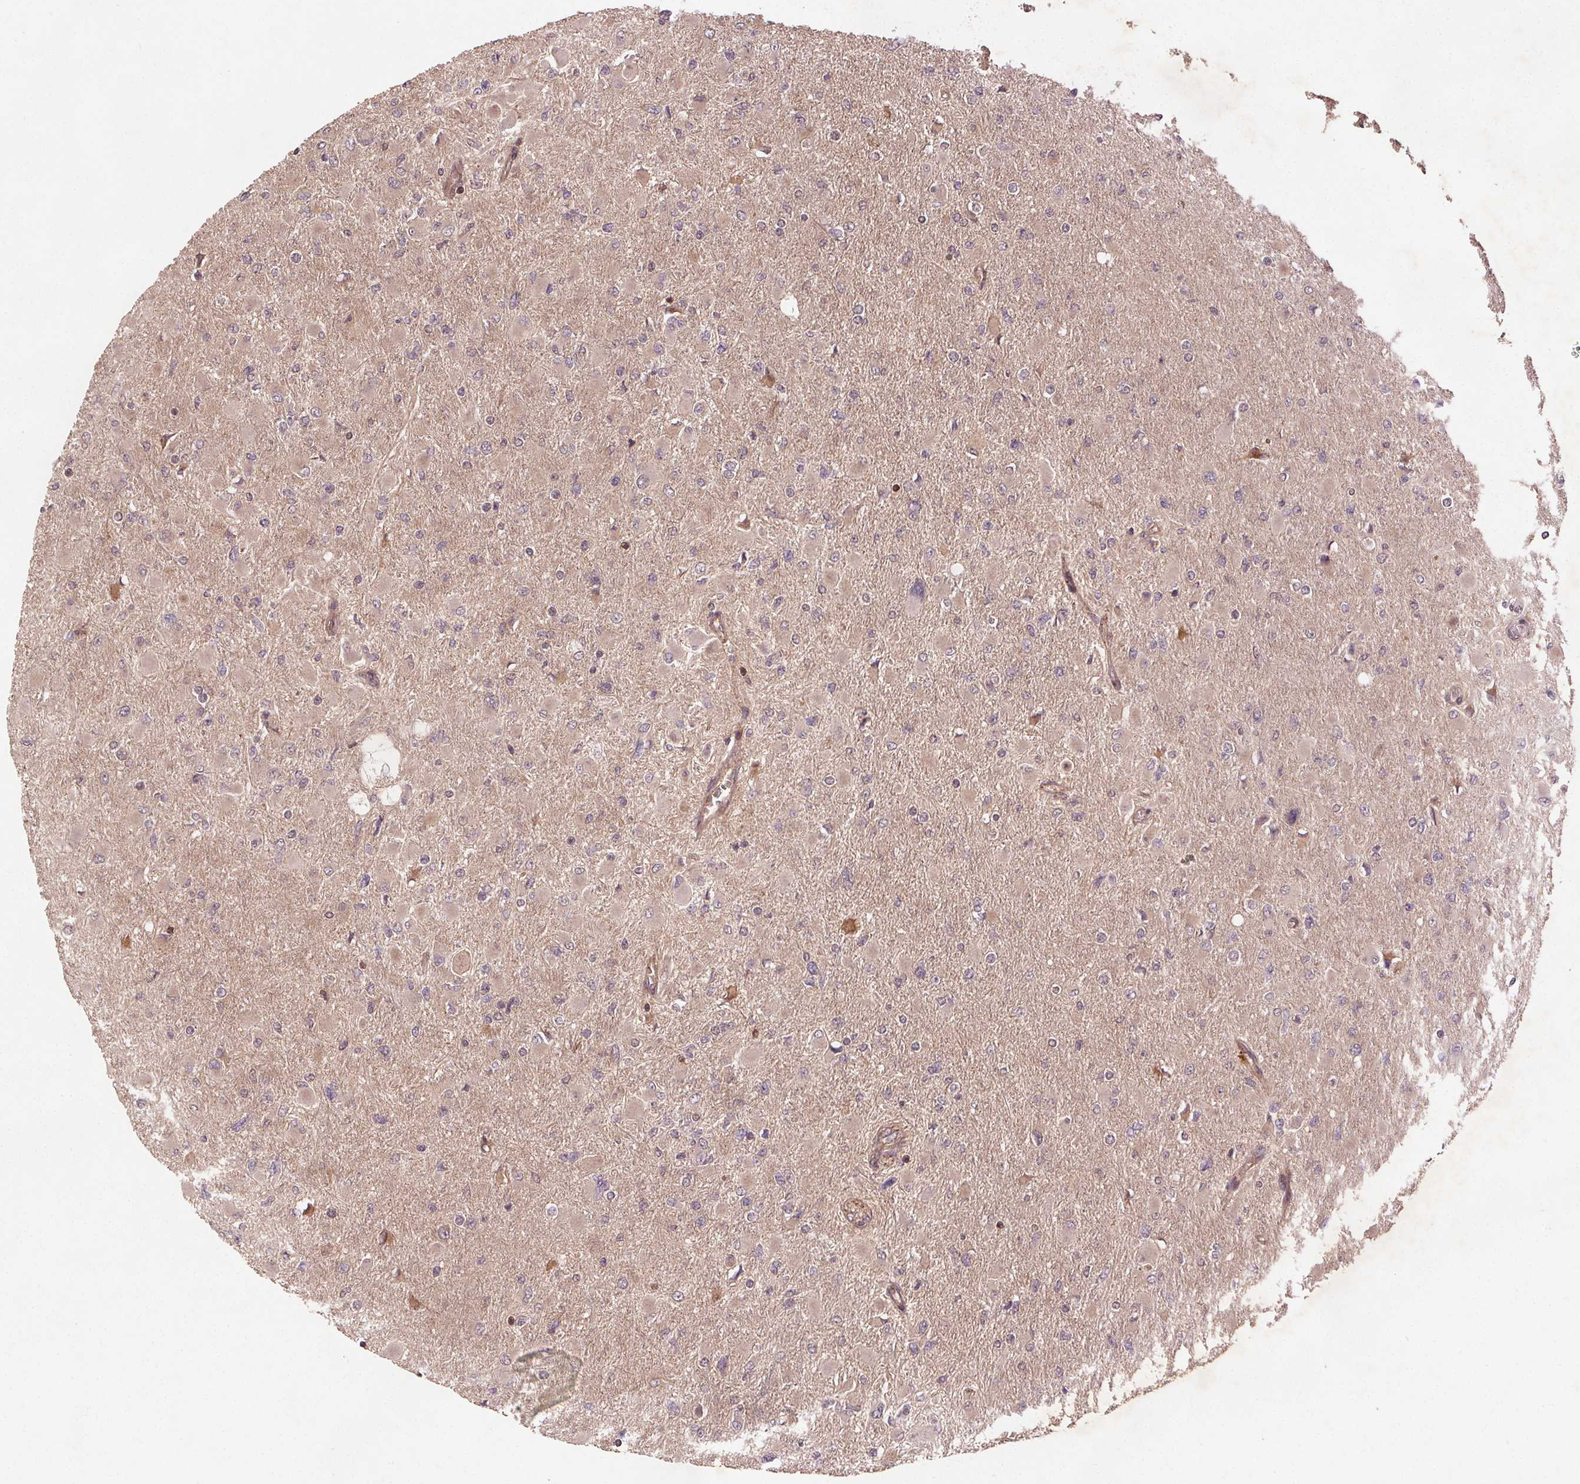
{"staining": {"intensity": "negative", "quantity": "none", "location": "none"}, "tissue": "glioma", "cell_type": "Tumor cells", "image_type": "cancer", "snomed": [{"axis": "morphology", "description": "Glioma, malignant, High grade"}, {"axis": "topography", "description": "Cerebral cortex"}], "caption": "This is a histopathology image of immunohistochemistry (IHC) staining of glioma, which shows no positivity in tumor cells. The staining is performed using DAB (3,3'-diaminobenzidine) brown chromogen with nuclei counter-stained in using hematoxylin.", "gene": "SEC14L2", "patient": {"sex": "female", "age": 36}}